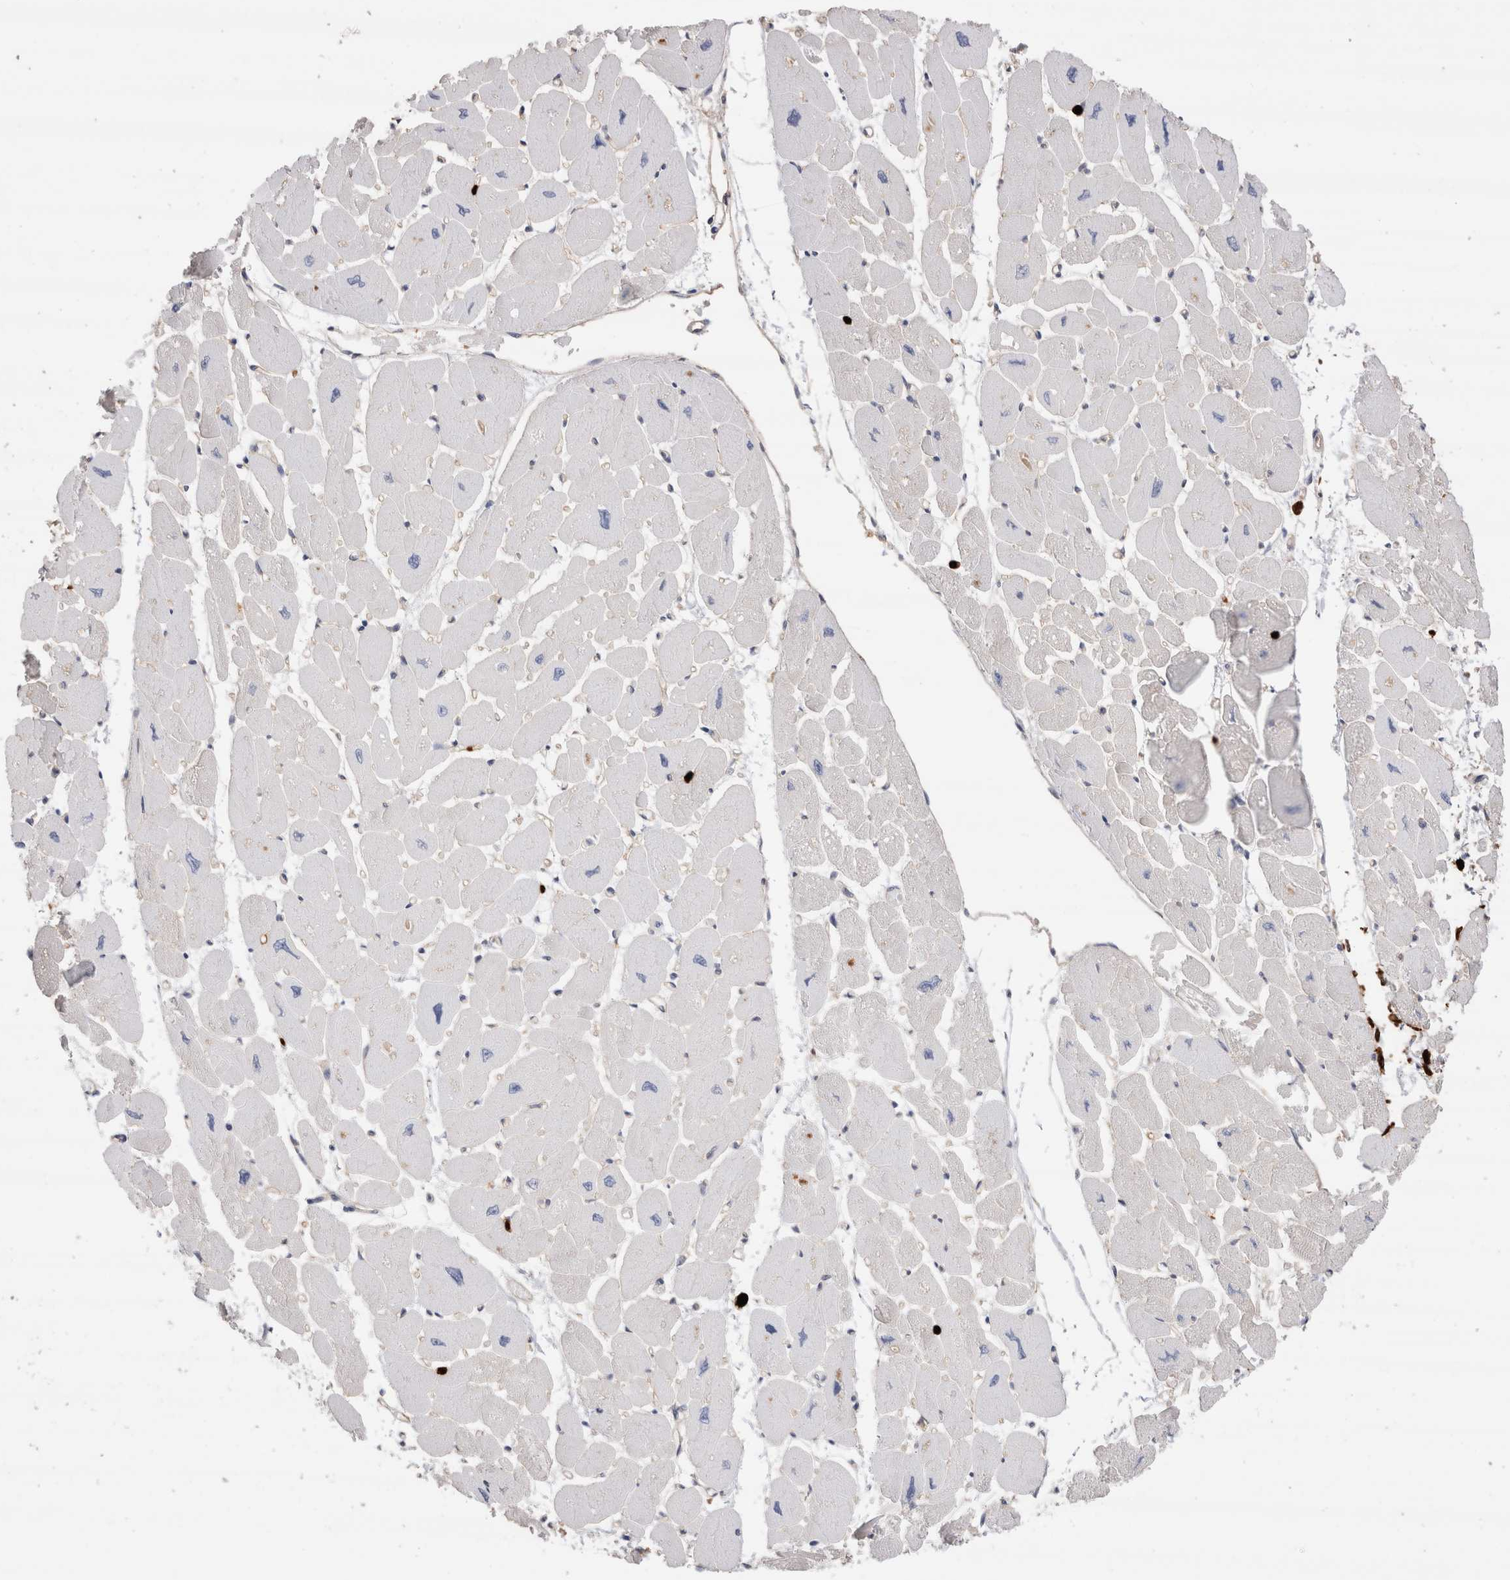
{"staining": {"intensity": "negative", "quantity": "none", "location": "none"}, "tissue": "heart muscle", "cell_type": "Cardiomyocytes", "image_type": "normal", "snomed": [{"axis": "morphology", "description": "Normal tissue, NOS"}, {"axis": "topography", "description": "Heart"}], "caption": "IHC histopathology image of benign human heart muscle stained for a protein (brown), which exhibits no positivity in cardiomyocytes. (DAB (3,3'-diaminobenzidine) immunohistochemistry with hematoxylin counter stain).", "gene": "NXT2", "patient": {"sex": "female", "age": 54}}